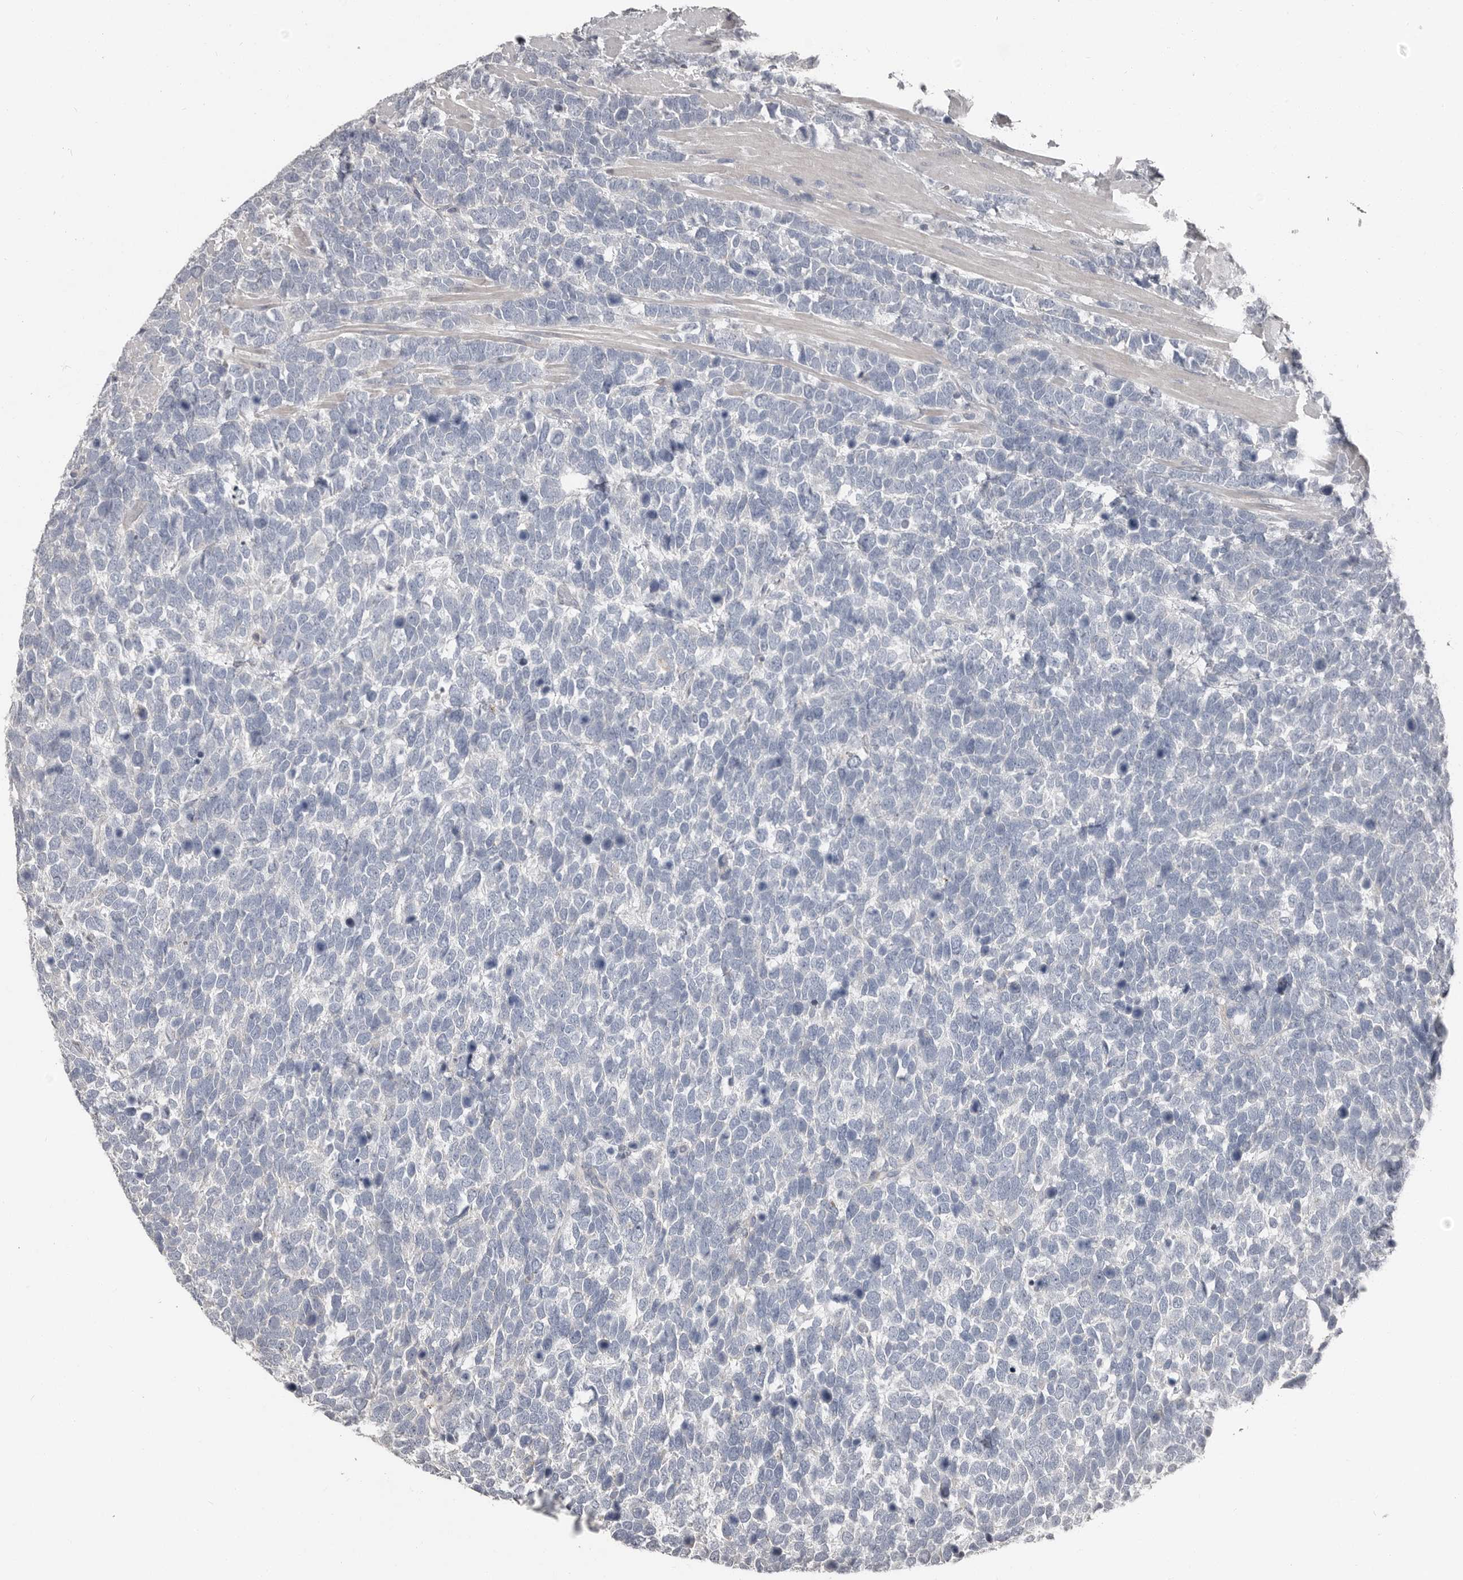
{"staining": {"intensity": "negative", "quantity": "none", "location": "none"}, "tissue": "urothelial cancer", "cell_type": "Tumor cells", "image_type": "cancer", "snomed": [{"axis": "morphology", "description": "Urothelial carcinoma, High grade"}, {"axis": "topography", "description": "Urinary bladder"}], "caption": "Immunohistochemistry histopathology image of neoplastic tissue: human urothelial cancer stained with DAB demonstrates no significant protein staining in tumor cells.", "gene": "CA6", "patient": {"sex": "female", "age": 82}}